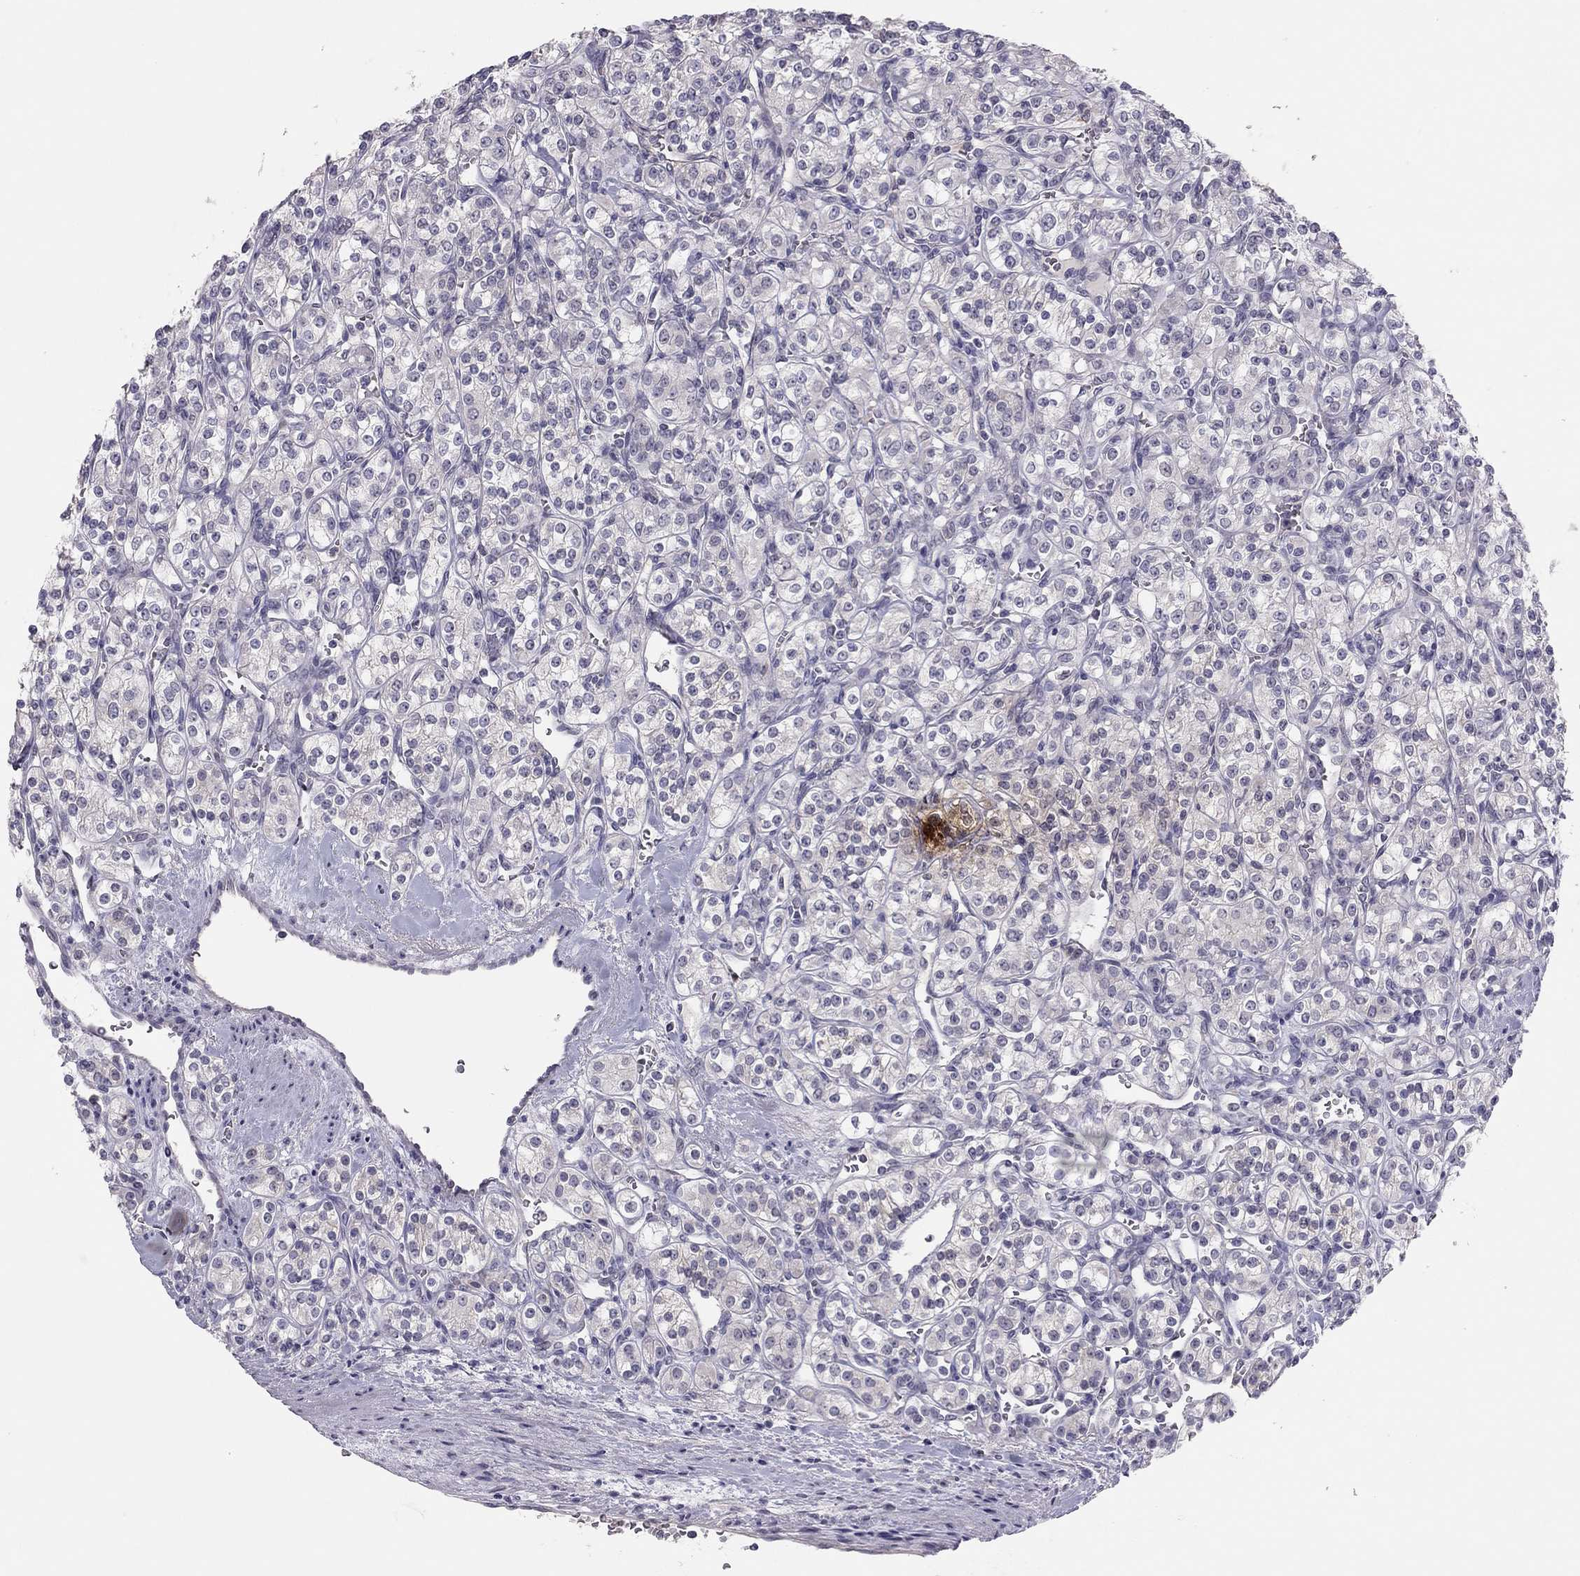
{"staining": {"intensity": "negative", "quantity": "none", "location": "none"}, "tissue": "renal cancer", "cell_type": "Tumor cells", "image_type": "cancer", "snomed": [{"axis": "morphology", "description": "Adenocarcinoma, NOS"}, {"axis": "topography", "description": "Kidney"}], "caption": "DAB (3,3'-diaminobenzidine) immunohistochemical staining of renal cancer (adenocarcinoma) reveals no significant positivity in tumor cells. Nuclei are stained in blue.", "gene": "ADORA2A", "patient": {"sex": "male", "age": 77}}